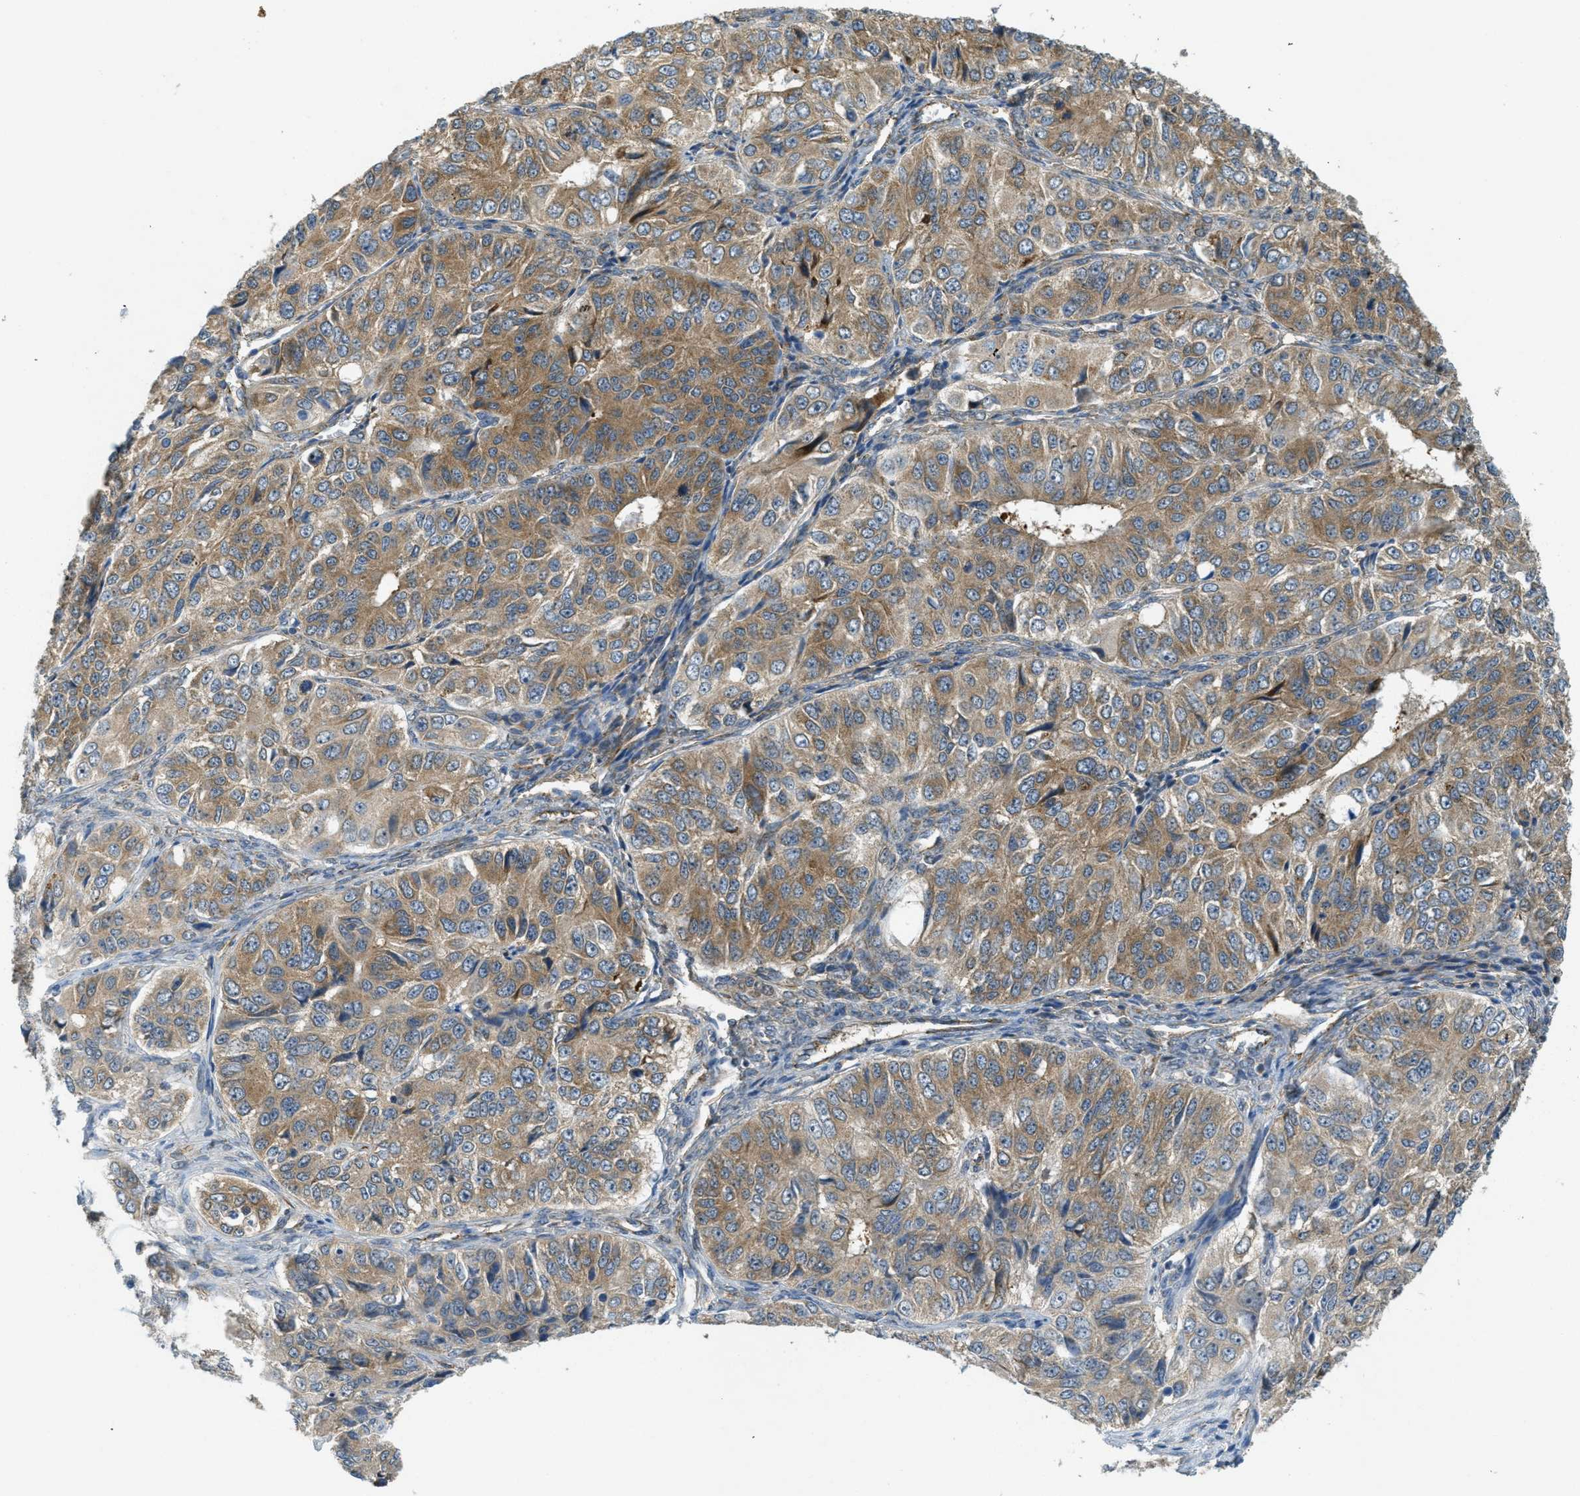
{"staining": {"intensity": "moderate", "quantity": ">75%", "location": "cytoplasmic/membranous"}, "tissue": "ovarian cancer", "cell_type": "Tumor cells", "image_type": "cancer", "snomed": [{"axis": "morphology", "description": "Carcinoma, endometroid"}, {"axis": "topography", "description": "Ovary"}], "caption": "Protein staining of ovarian cancer (endometroid carcinoma) tissue exhibits moderate cytoplasmic/membranous expression in about >75% of tumor cells.", "gene": "JCAD", "patient": {"sex": "female", "age": 51}}